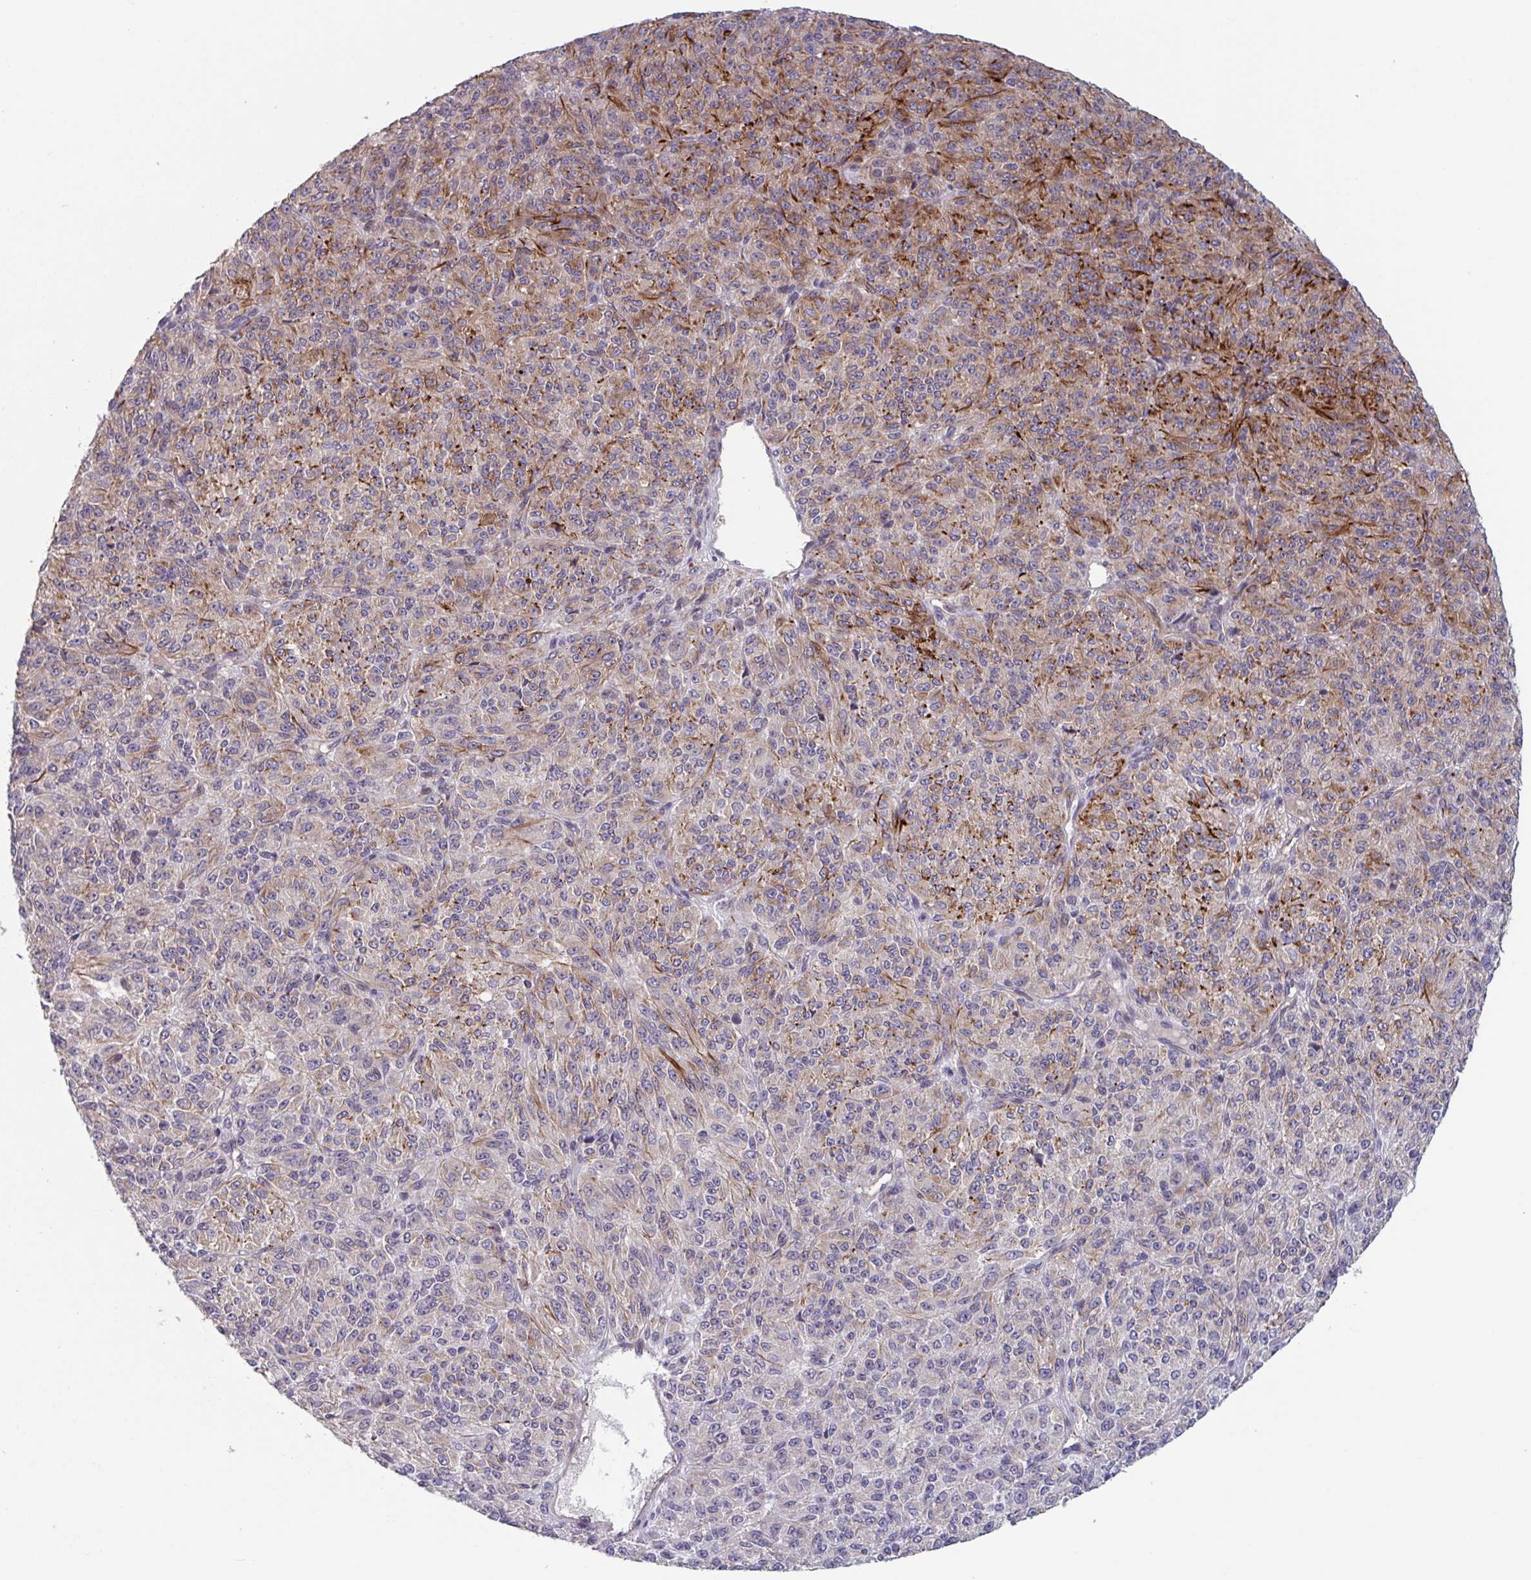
{"staining": {"intensity": "moderate", "quantity": "25%-75%", "location": "cytoplasmic/membranous"}, "tissue": "melanoma", "cell_type": "Tumor cells", "image_type": "cancer", "snomed": [{"axis": "morphology", "description": "Malignant melanoma, Metastatic site"}, {"axis": "topography", "description": "Brain"}], "caption": "This is a histology image of immunohistochemistry staining of melanoma, which shows moderate expression in the cytoplasmic/membranous of tumor cells.", "gene": "TNFSF10", "patient": {"sex": "female", "age": 56}}